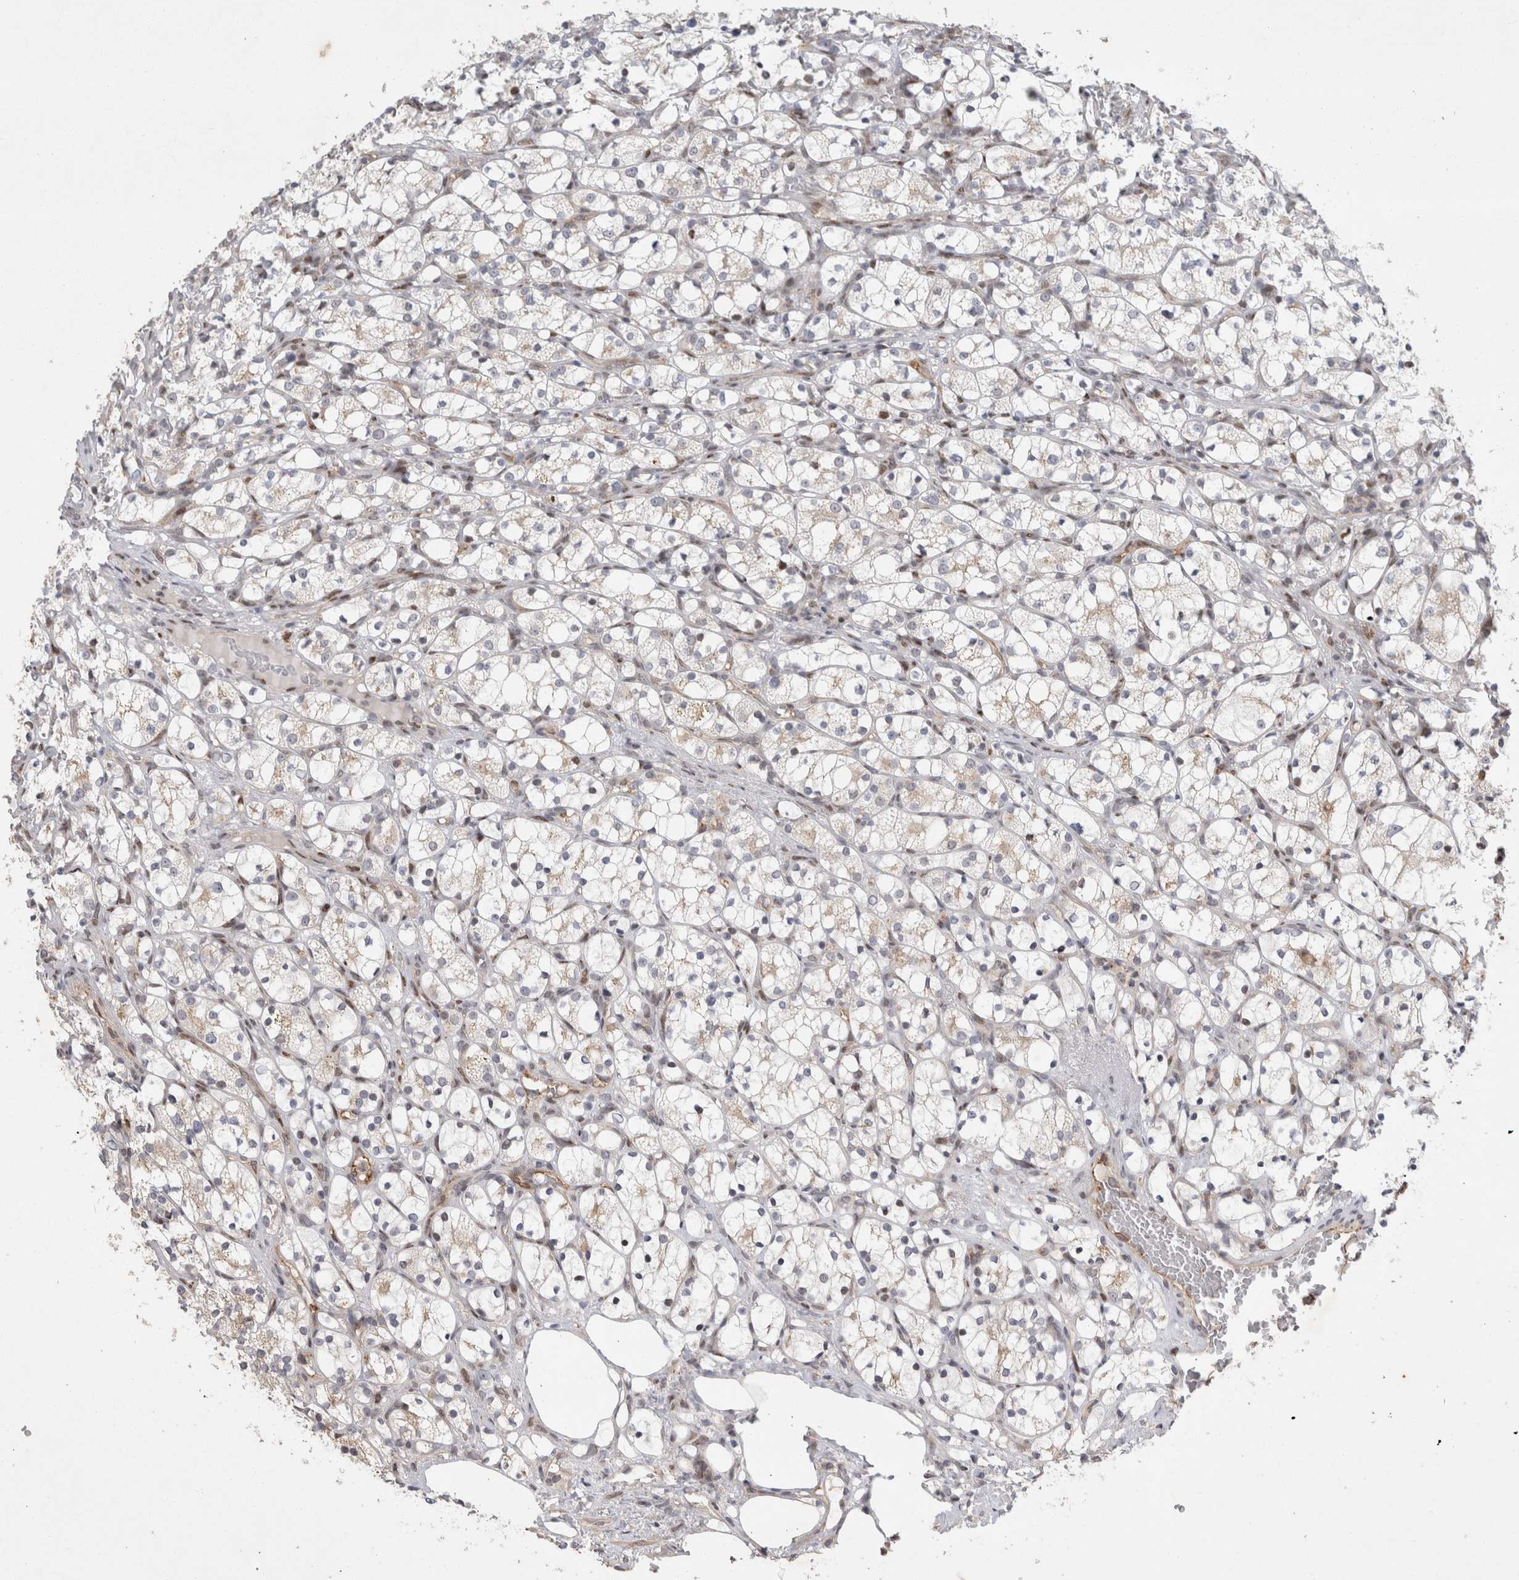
{"staining": {"intensity": "negative", "quantity": "none", "location": "none"}, "tissue": "renal cancer", "cell_type": "Tumor cells", "image_type": "cancer", "snomed": [{"axis": "morphology", "description": "Adenocarcinoma, NOS"}, {"axis": "topography", "description": "Kidney"}], "caption": "Histopathology image shows no significant protein expression in tumor cells of renal cancer.", "gene": "C8orf58", "patient": {"sex": "female", "age": 69}}